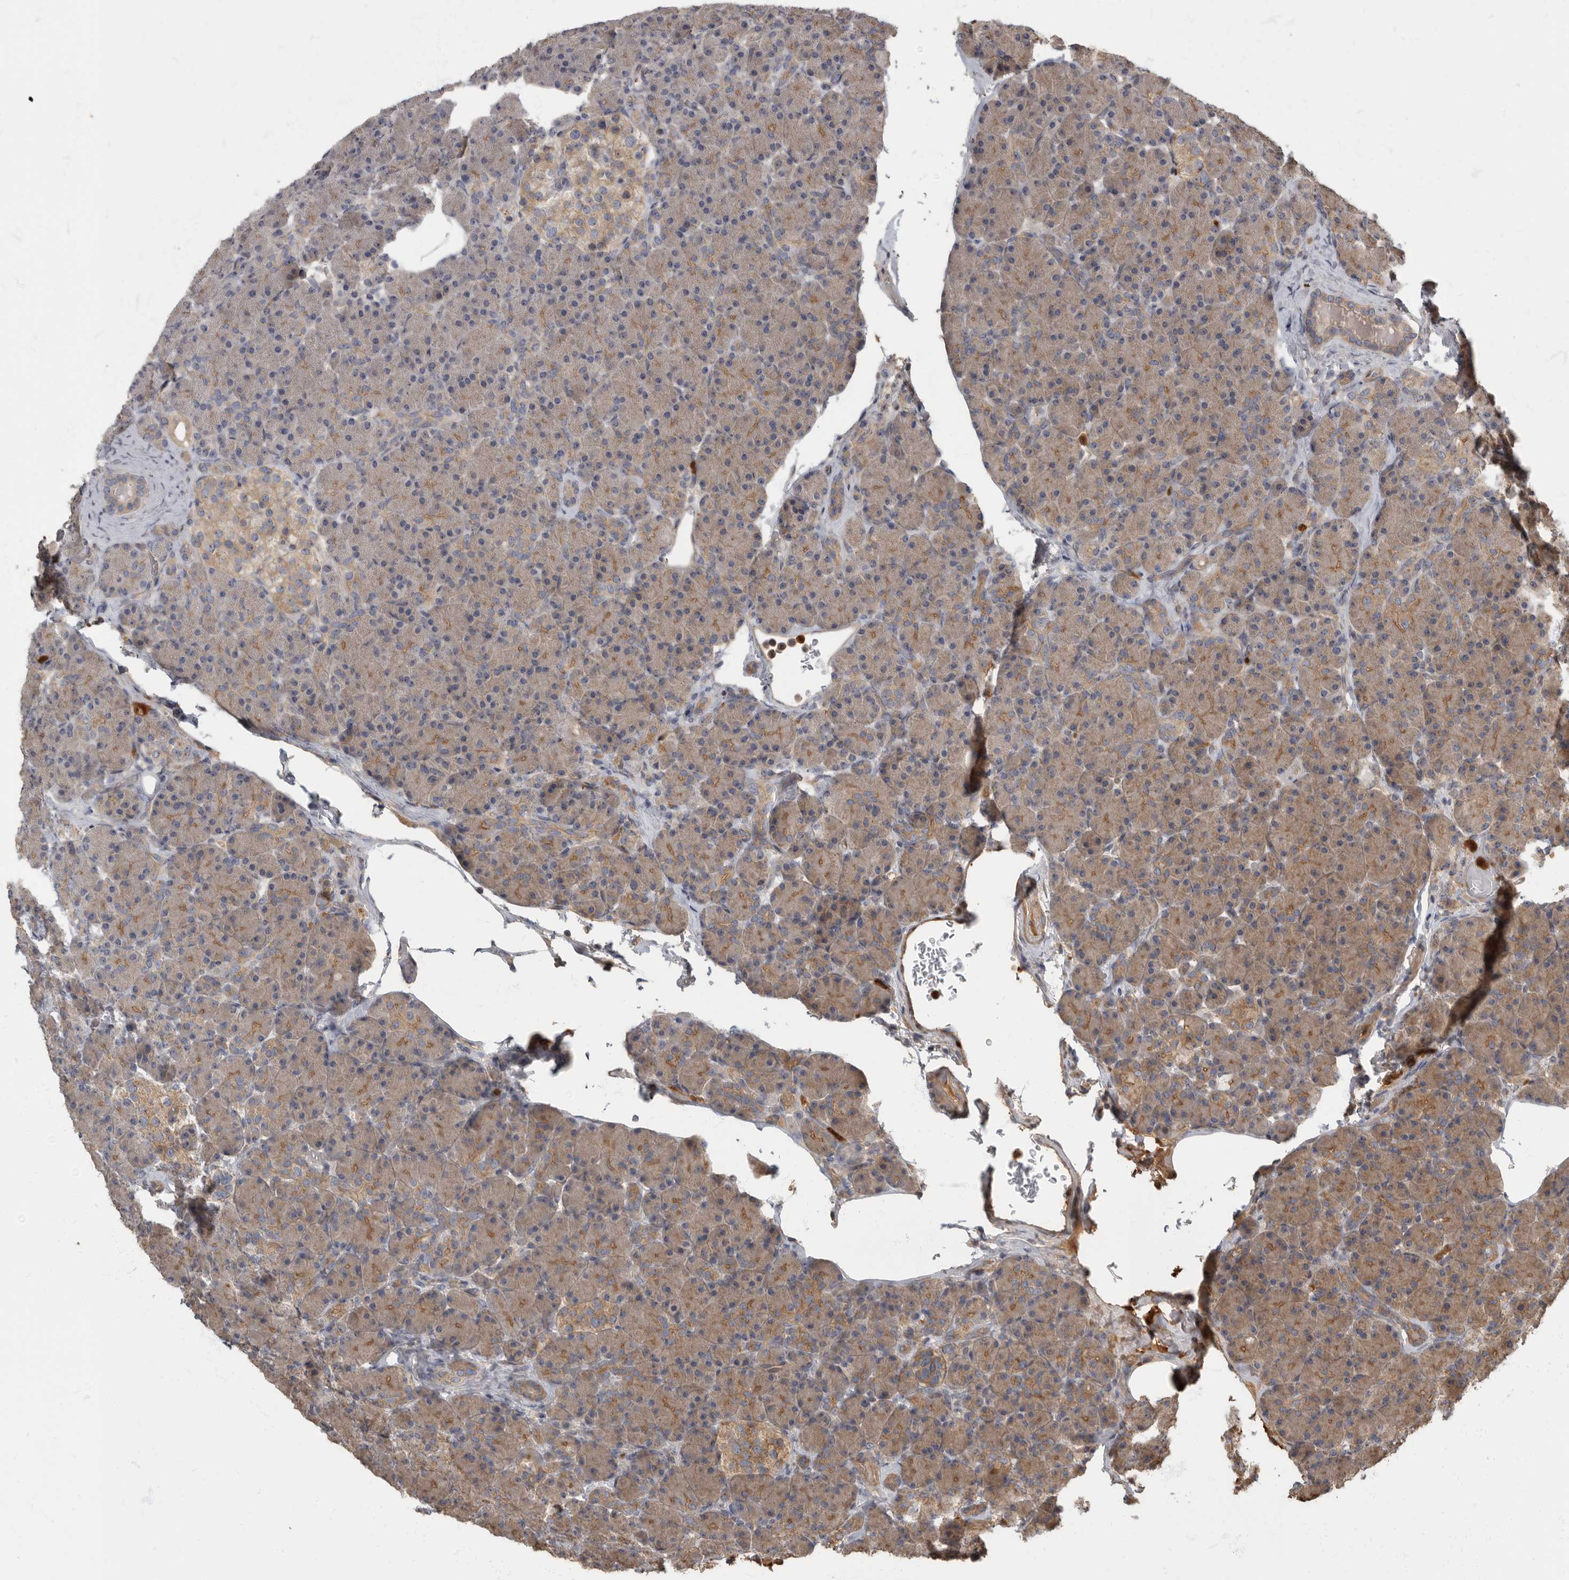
{"staining": {"intensity": "moderate", "quantity": ">75%", "location": "cytoplasmic/membranous"}, "tissue": "pancreas", "cell_type": "Exocrine glandular cells", "image_type": "normal", "snomed": [{"axis": "morphology", "description": "Normal tissue, NOS"}, {"axis": "topography", "description": "Pancreas"}], "caption": "This is a micrograph of immunohistochemistry (IHC) staining of unremarkable pancreas, which shows moderate staining in the cytoplasmic/membranous of exocrine glandular cells.", "gene": "DAAM1", "patient": {"sex": "female", "age": 43}}